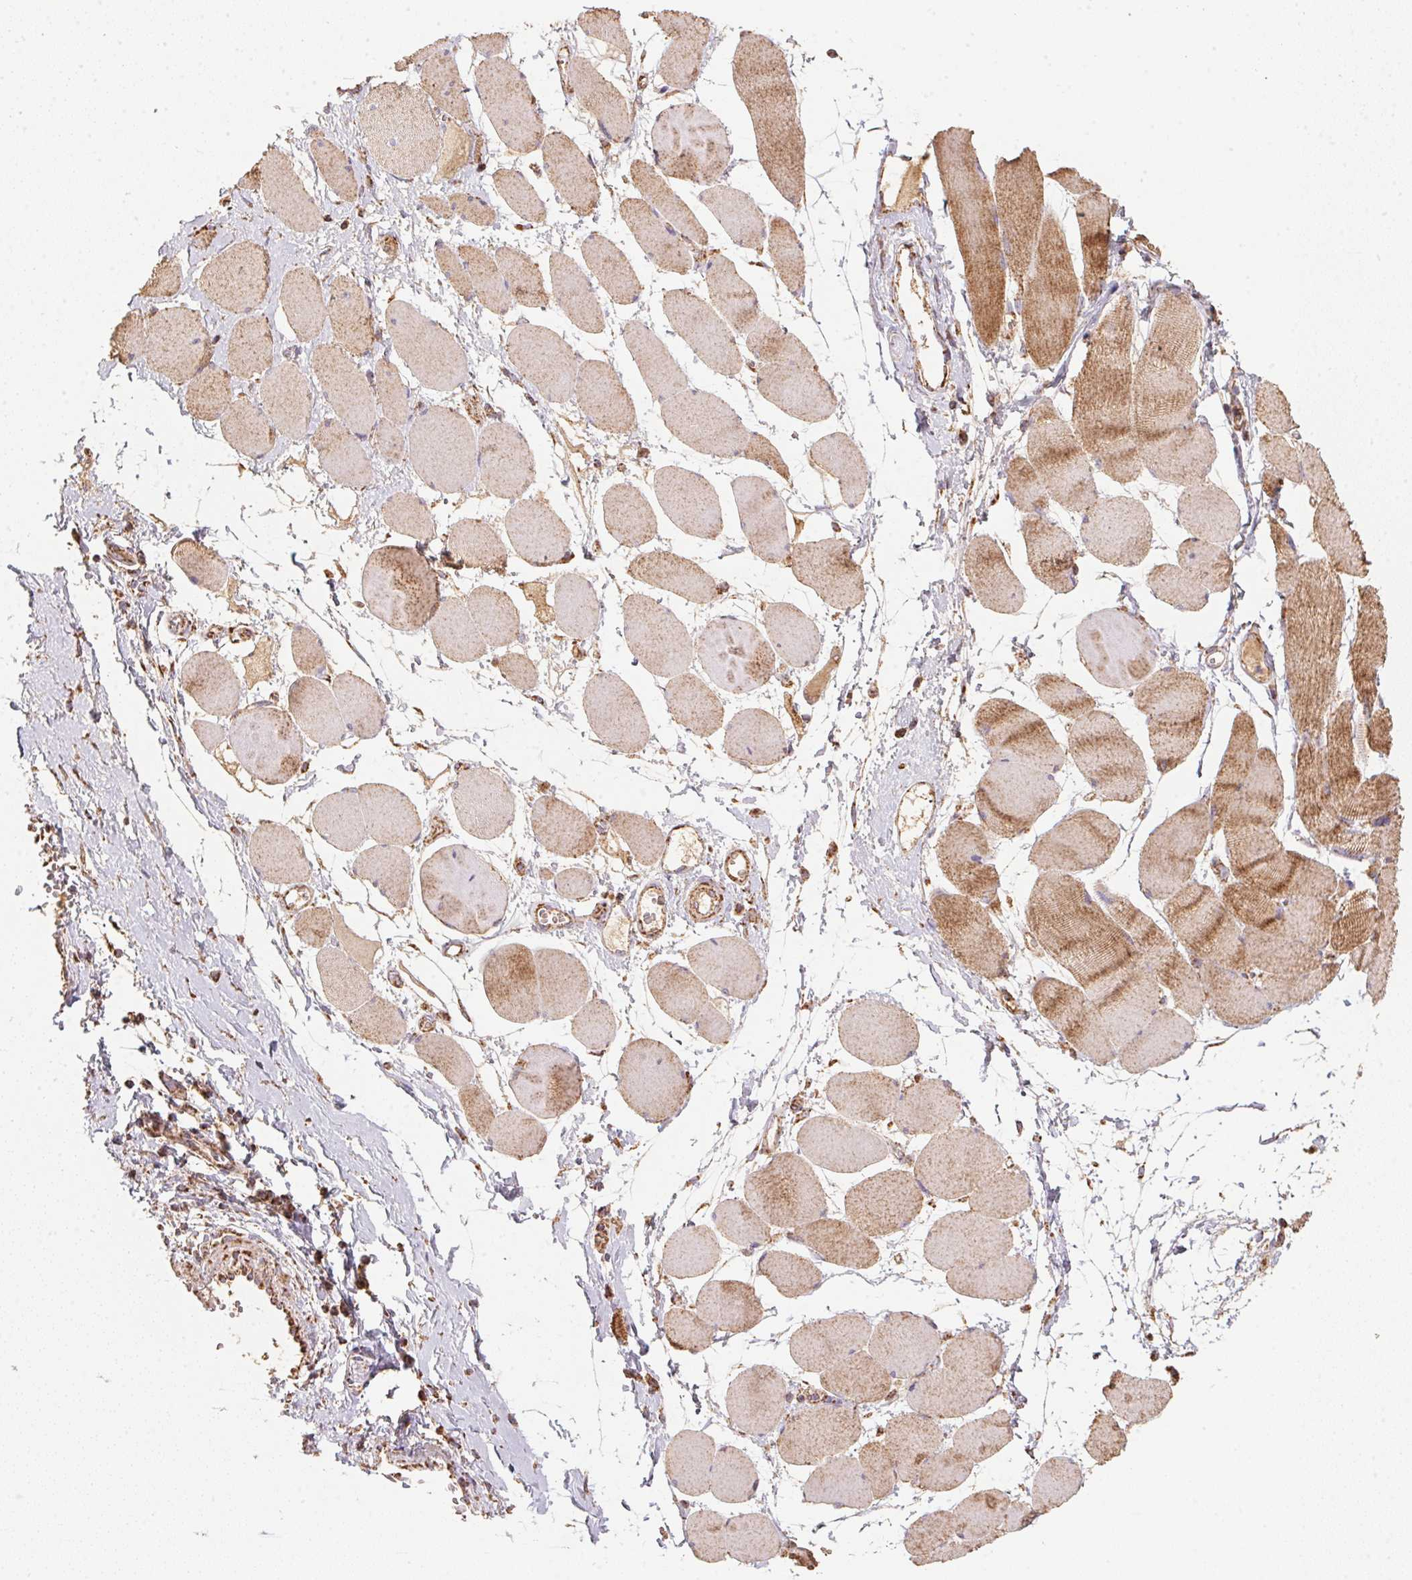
{"staining": {"intensity": "strong", "quantity": "25%-75%", "location": "cytoplasmic/membranous"}, "tissue": "skeletal muscle", "cell_type": "Myocytes", "image_type": "normal", "snomed": [{"axis": "morphology", "description": "Normal tissue, NOS"}, {"axis": "topography", "description": "Skeletal muscle"}], "caption": "Skeletal muscle stained for a protein (brown) exhibits strong cytoplasmic/membranous positive staining in about 25%-75% of myocytes.", "gene": "NDUFS2", "patient": {"sex": "female", "age": 75}}